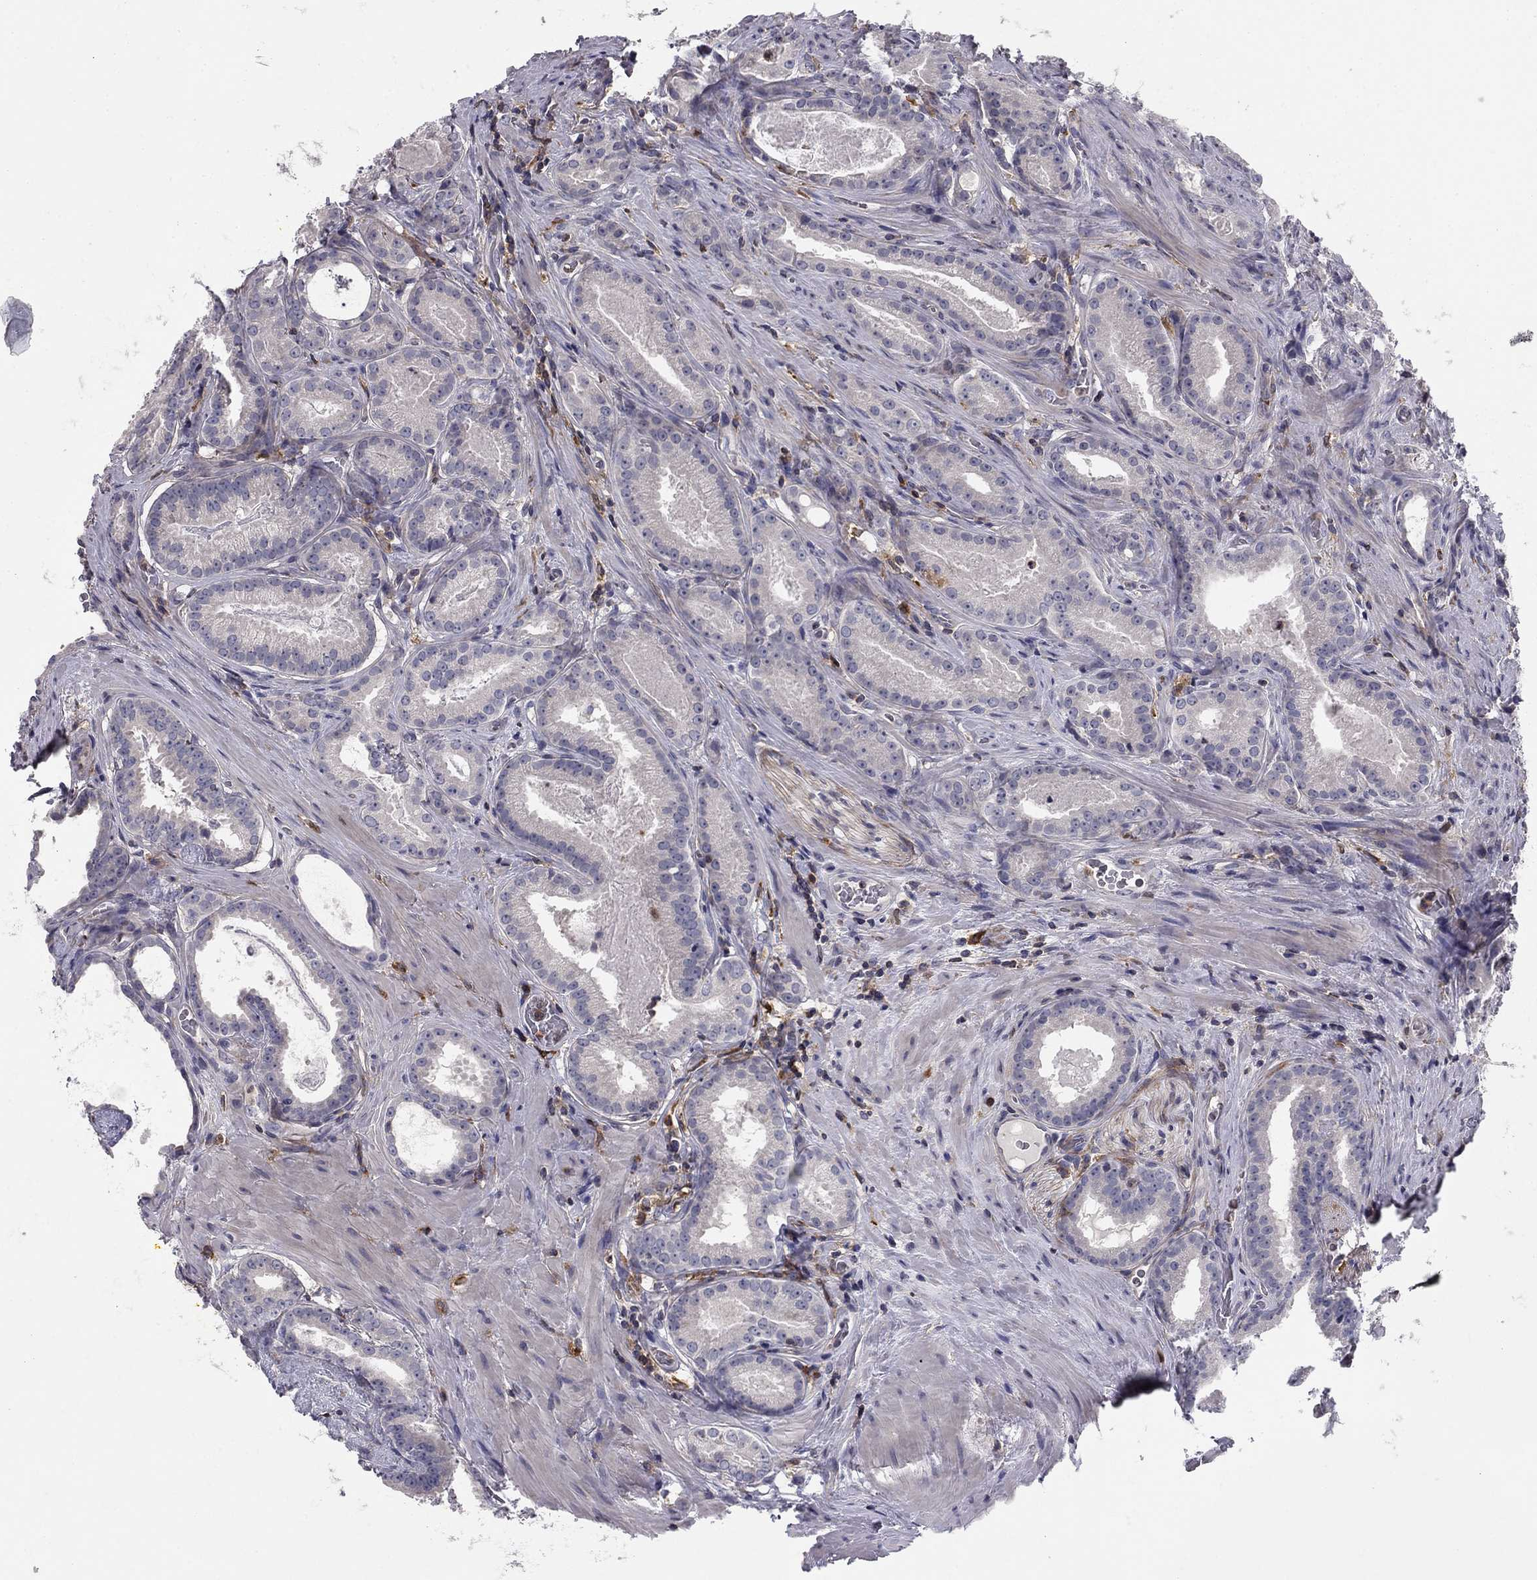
{"staining": {"intensity": "negative", "quantity": "none", "location": "none"}, "tissue": "prostate cancer", "cell_type": "Tumor cells", "image_type": "cancer", "snomed": [{"axis": "morphology", "description": "Adenocarcinoma, NOS"}, {"axis": "topography", "description": "Prostate"}], "caption": "Image shows no protein staining in tumor cells of prostate adenocarcinoma tissue. Brightfield microscopy of immunohistochemistry (IHC) stained with DAB (3,3'-diaminobenzidine) (brown) and hematoxylin (blue), captured at high magnification.", "gene": "PLCB2", "patient": {"sex": "male", "age": 61}}